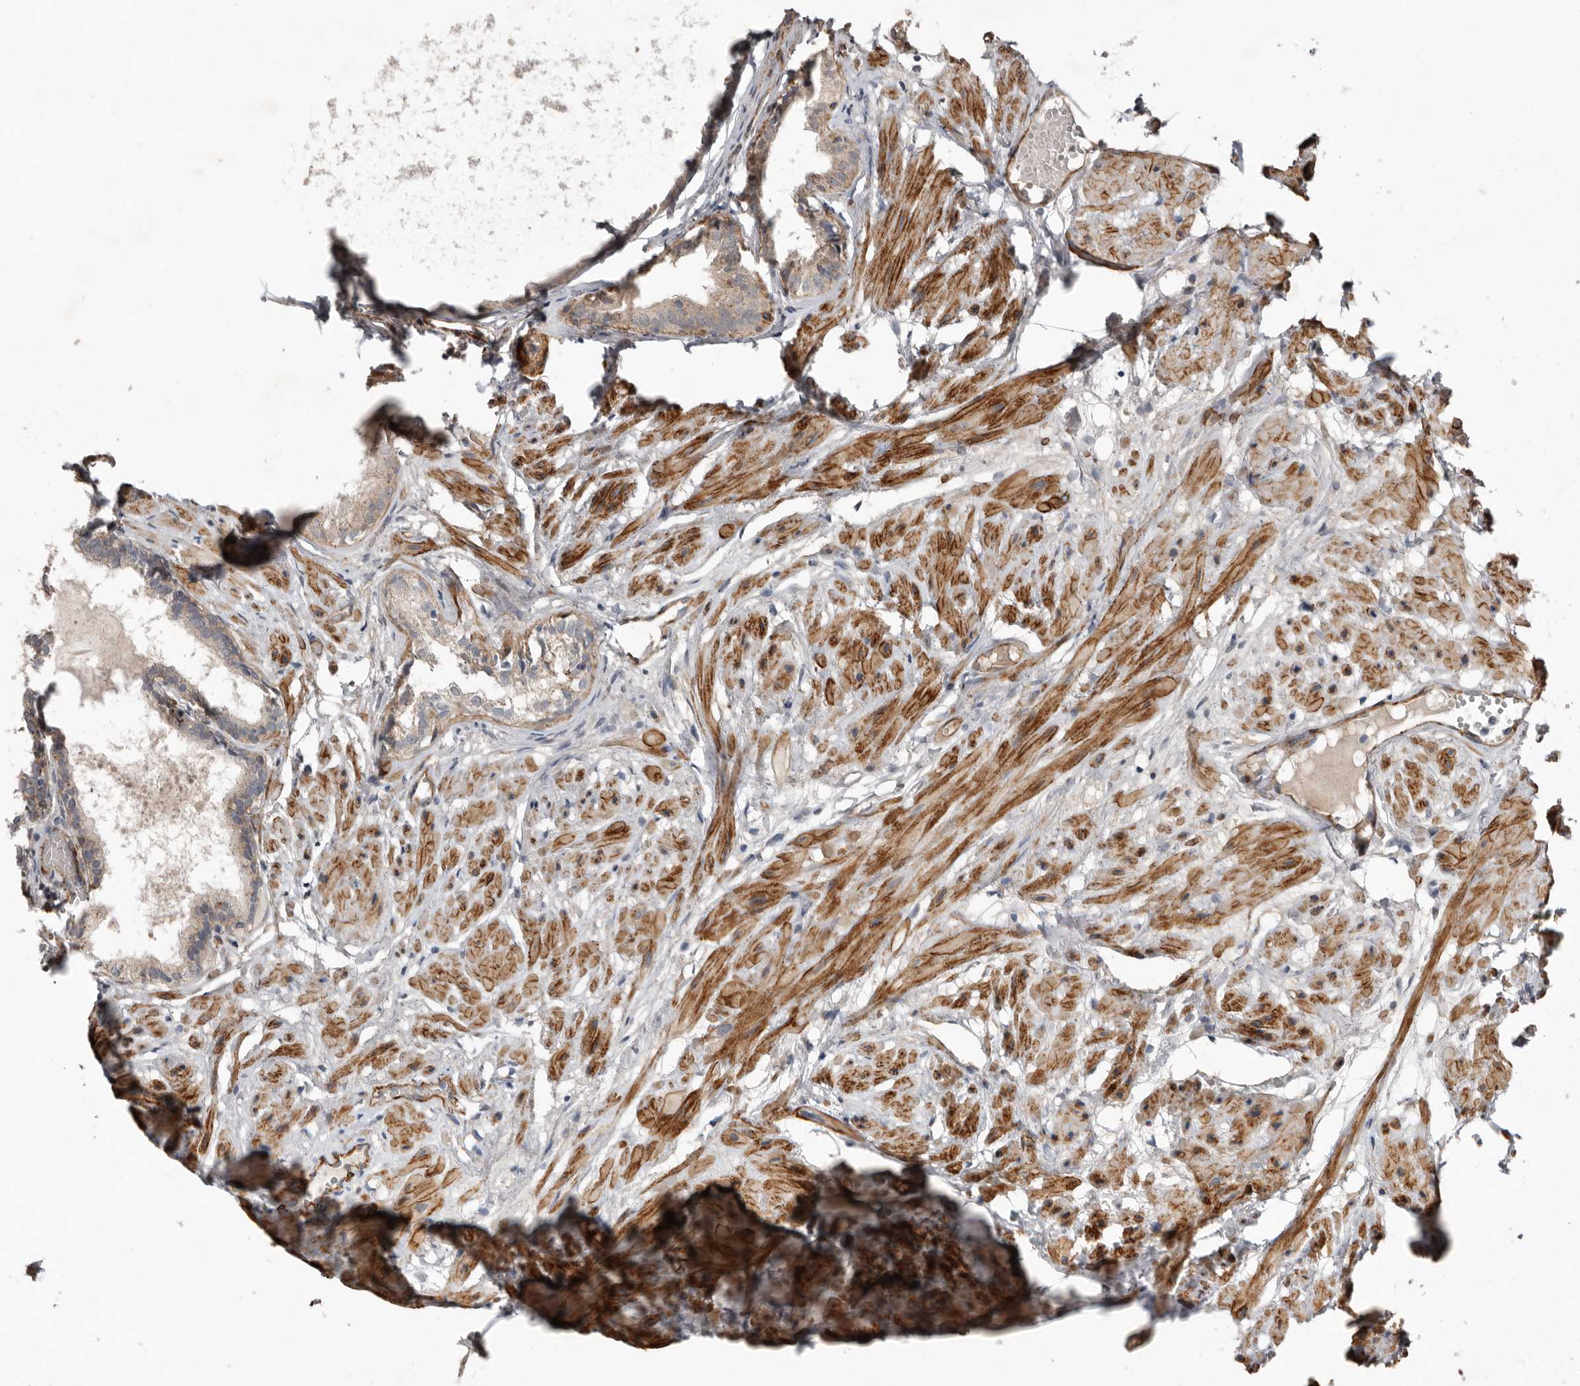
{"staining": {"intensity": "weak", "quantity": "25%-75%", "location": "cytoplasmic/membranous"}, "tissue": "prostate cancer", "cell_type": "Tumor cells", "image_type": "cancer", "snomed": [{"axis": "morphology", "description": "Adenocarcinoma, Low grade"}, {"axis": "topography", "description": "Prostate"}], "caption": "Human prostate cancer (low-grade adenocarcinoma) stained for a protein (brown) exhibits weak cytoplasmic/membranous positive positivity in about 25%-75% of tumor cells.", "gene": "RANBP17", "patient": {"sex": "male", "age": 88}}